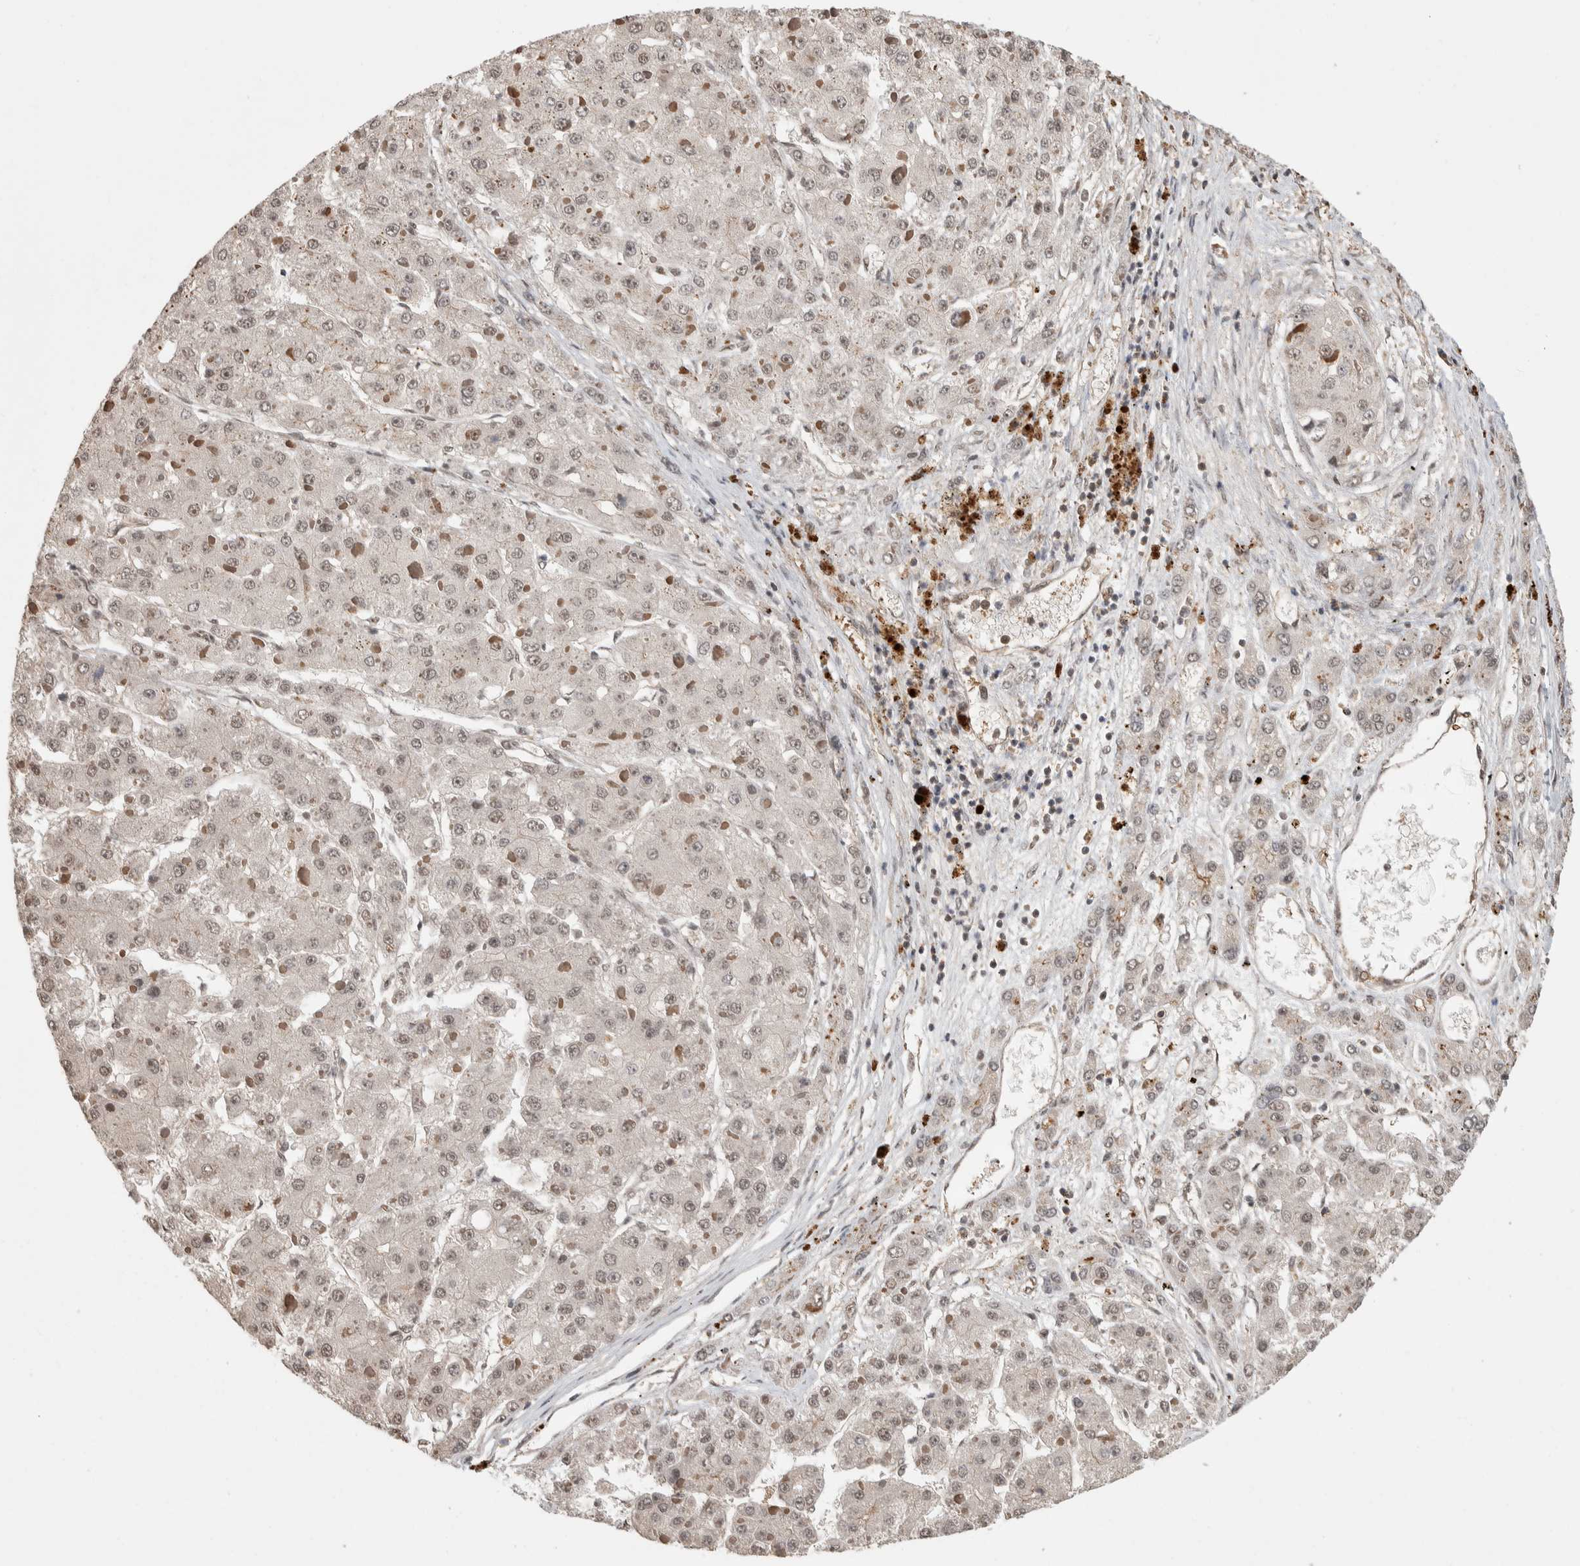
{"staining": {"intensity": "weak", "quantity": ">75%", "location": "cytoplasmic/membranous"}, "tissue": "liver cancer", "cell_type": "Tumor cells", "image_type": "cancer", "snomed": [{"axis": "morphology", "description": "Carcinoma, Hepatocellular, NOS"}, {"axis": "topography", "description": "Liver"}], "caption": "This is a photomicrograph of IHC staining of hepatocellular carcinoma (liver), which shows weak expression in the cytoplasmic/membranous of tumor cells.", "gene": "ZNF592", "patient": {"sex": "female", "age": 73}}